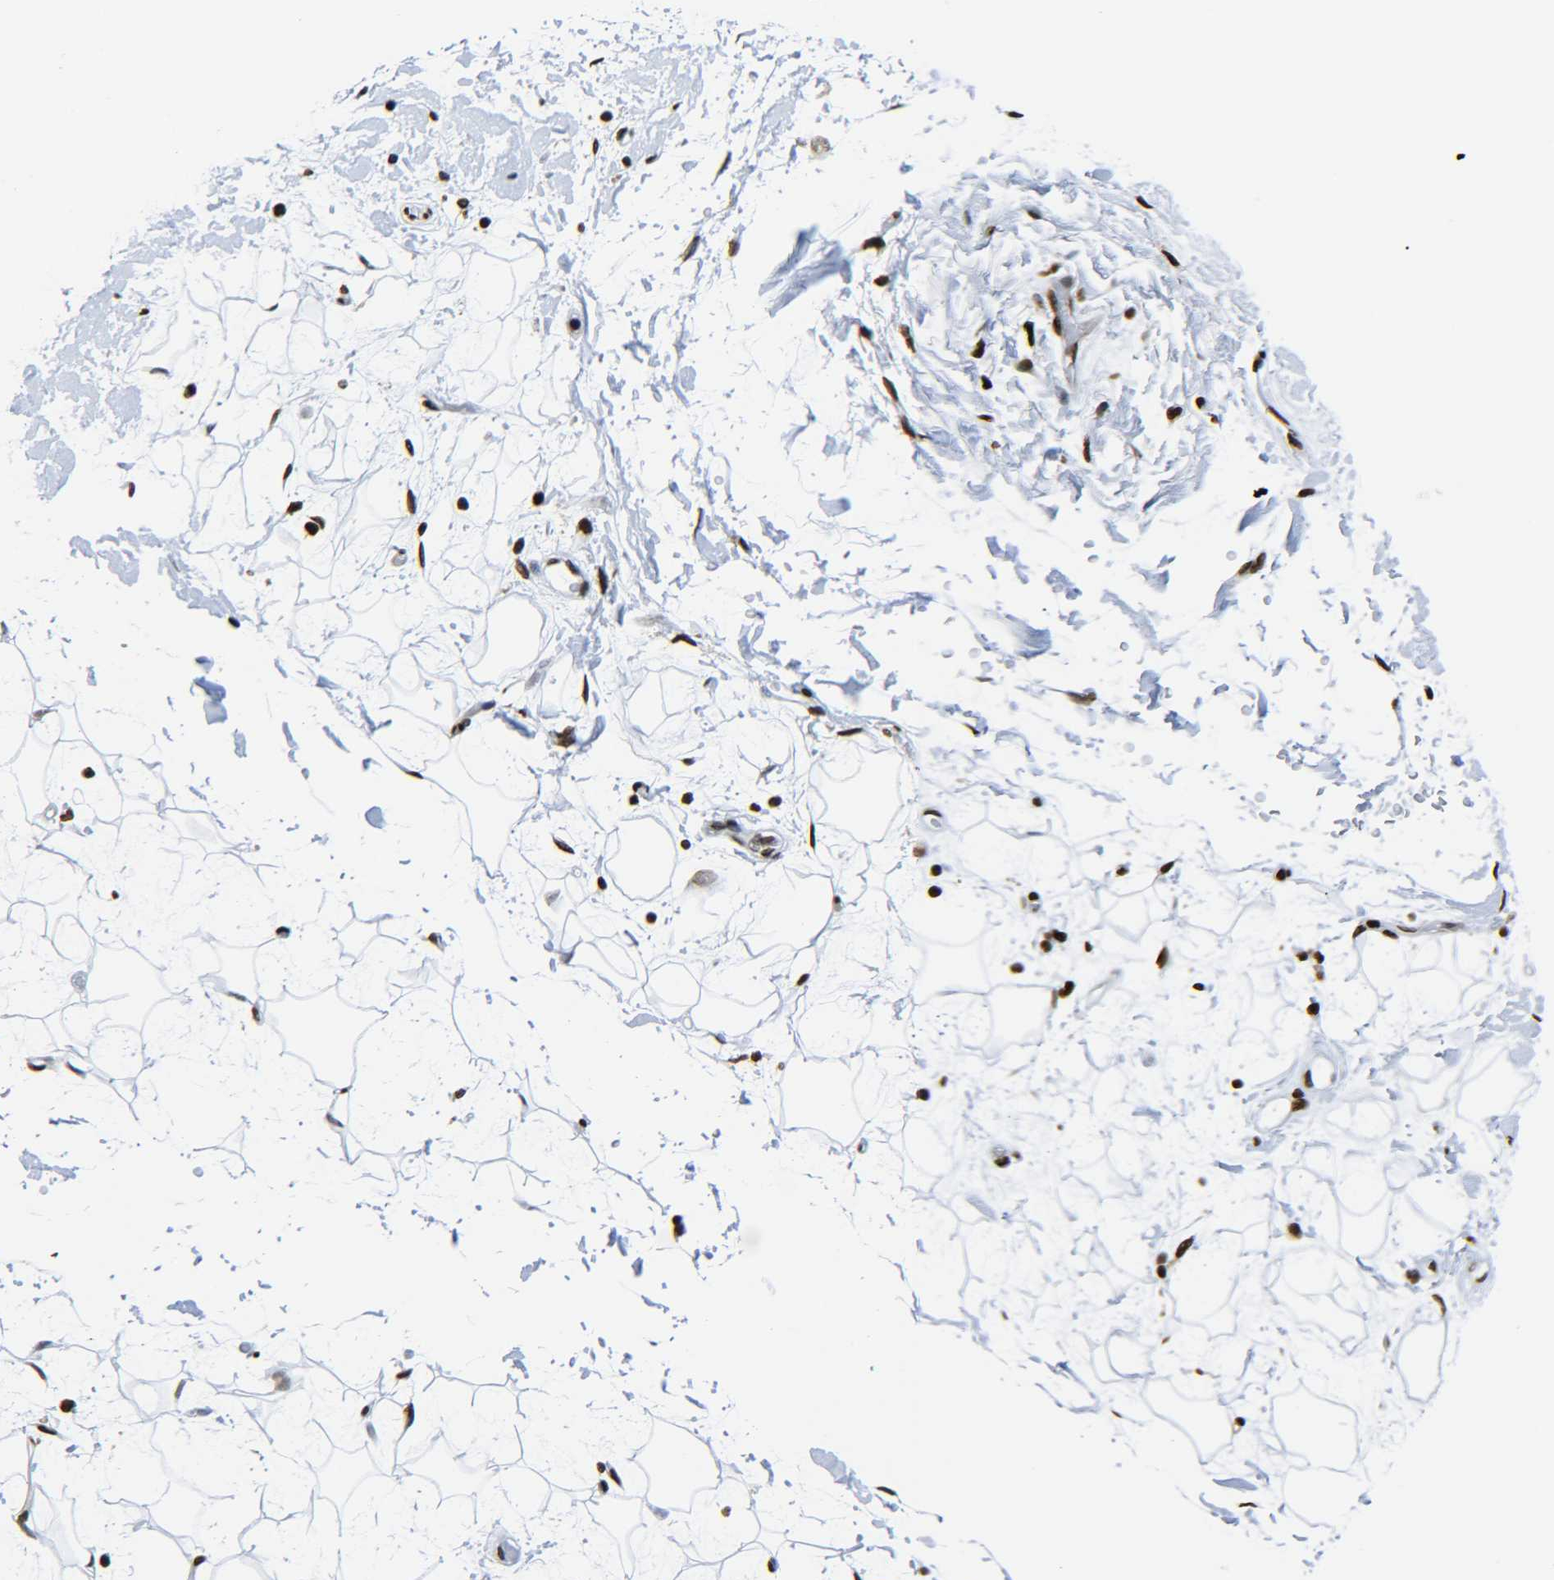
{"staining": {"intensity": "strong", "quantity": ">75%", "location": "nuclear"}, "tissue": "adipose tissue", "cell_type": "Adipocytes", "image_type": "normal", "snomed": [{"axis": "morphology", "description": "Normal tissue, NOS"}, {"axis": "topography", "description": "Soft tissue"}], "caption": "Normal adipose tissue demonstrates strong nuclear positivity in about >75% of adipocytes, visualized by immunohistochemistry. The staining was performed using DAB (3,3'-diaminobenzidine), with brown indicating positive protein expression. Nuclei are stained blue with hematoxylin.", "gene": "H2AX", "patient": {"sex": "male", "age": 72}}